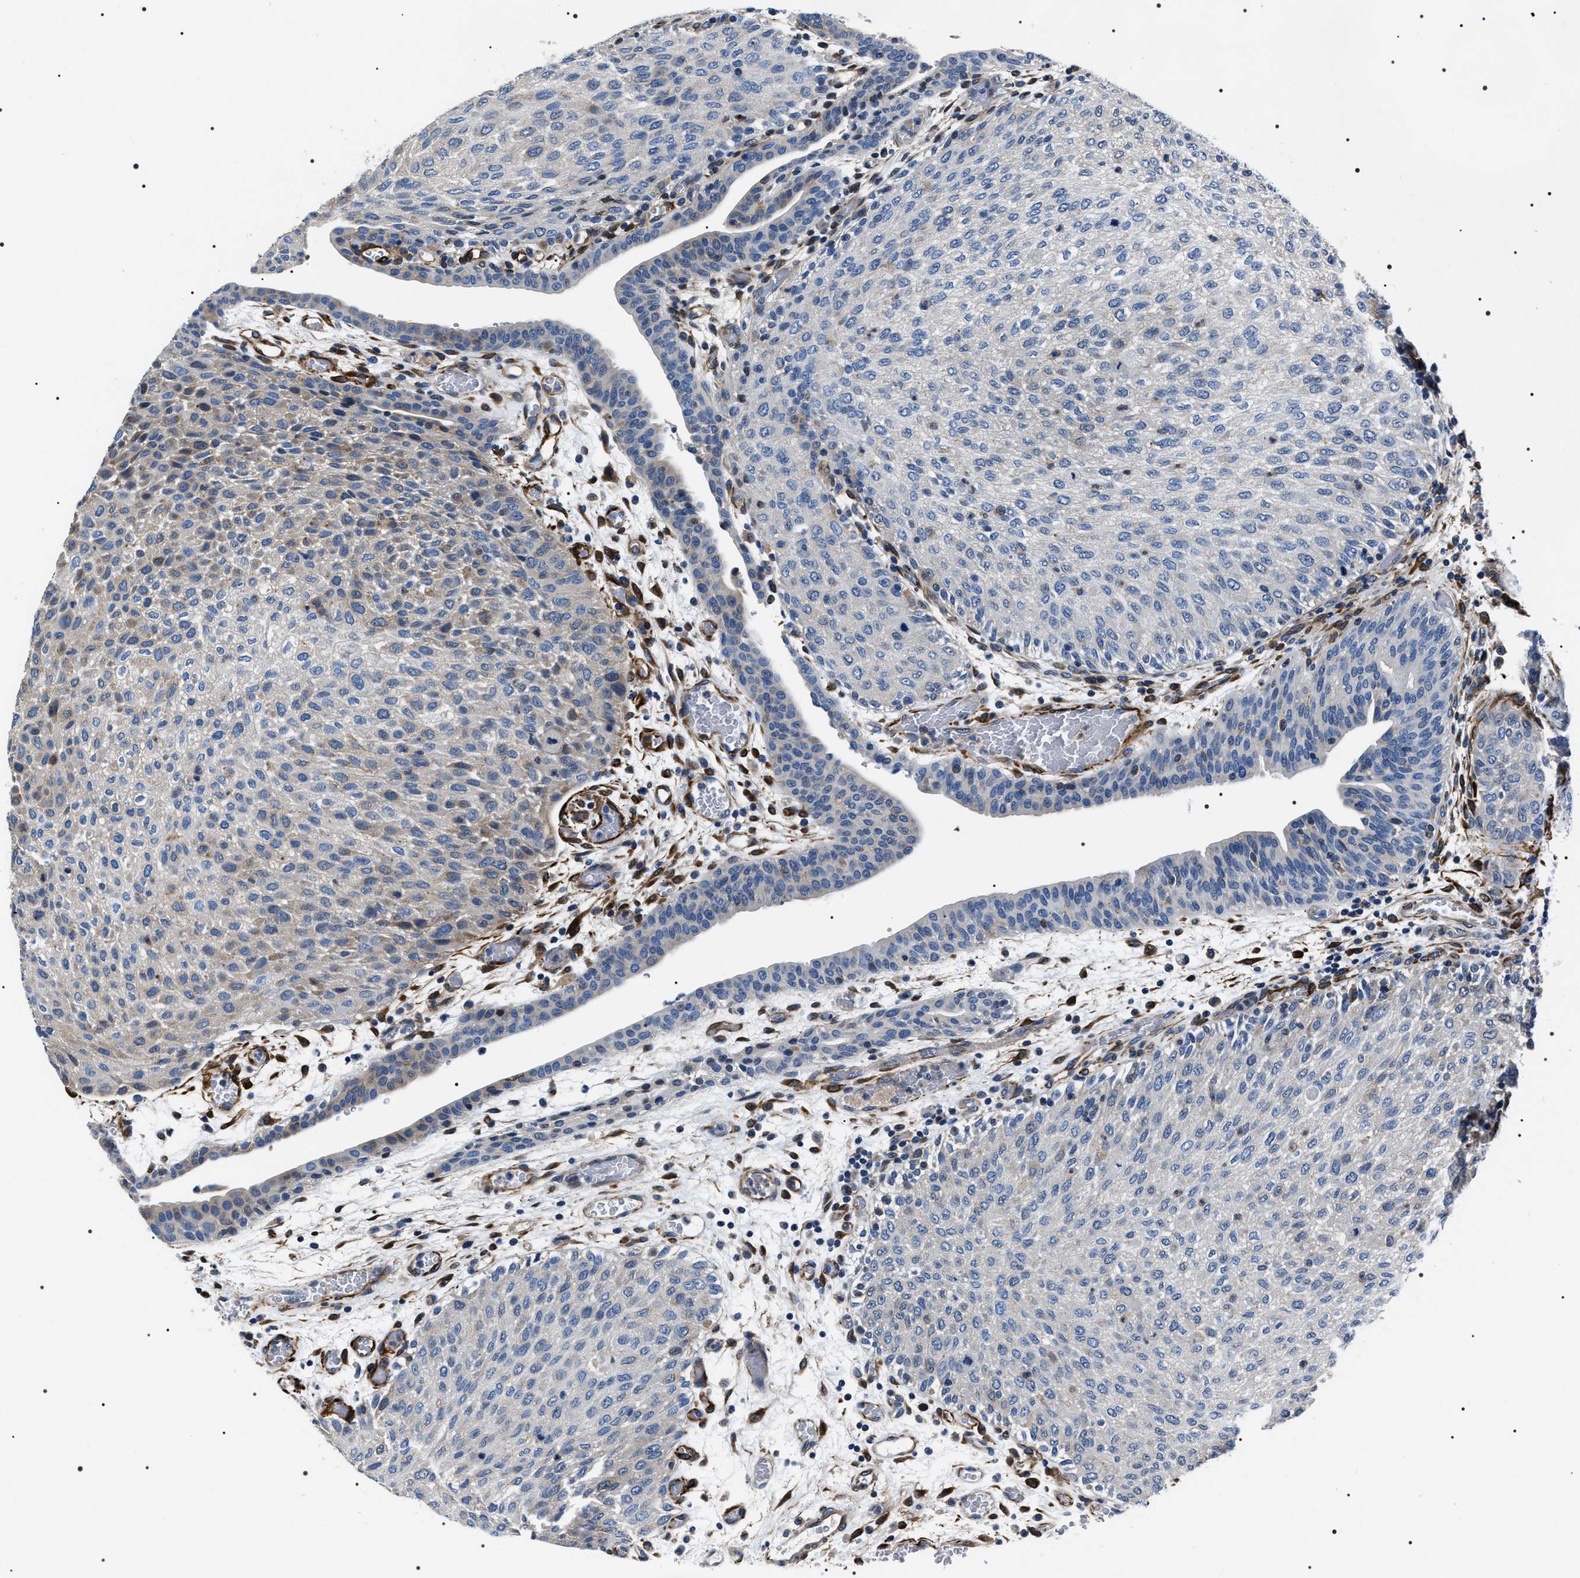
{"staining": {"intensity": "negative", "quantity": "none", "location": "none"}, "tissue": "urothelial cancer", "cell_type": "Tumor cells", "image_type": "cancer", "snomed": [{"axis": "morphology", "description": "Urothelial carcinoma, Low grade"}, {"axis": "morphology", "description": "Urothelial carcinoma, High grade"}, {"axis": "topography", "description": "Urinary bladder"}], "caption": "The image shows no significant staining in tumor cells of urothelial carcinoma (high-grade). Nuclei are stained in blue.", "gene": "BAG2", "patient": {"sex": "male", "age": 35}}